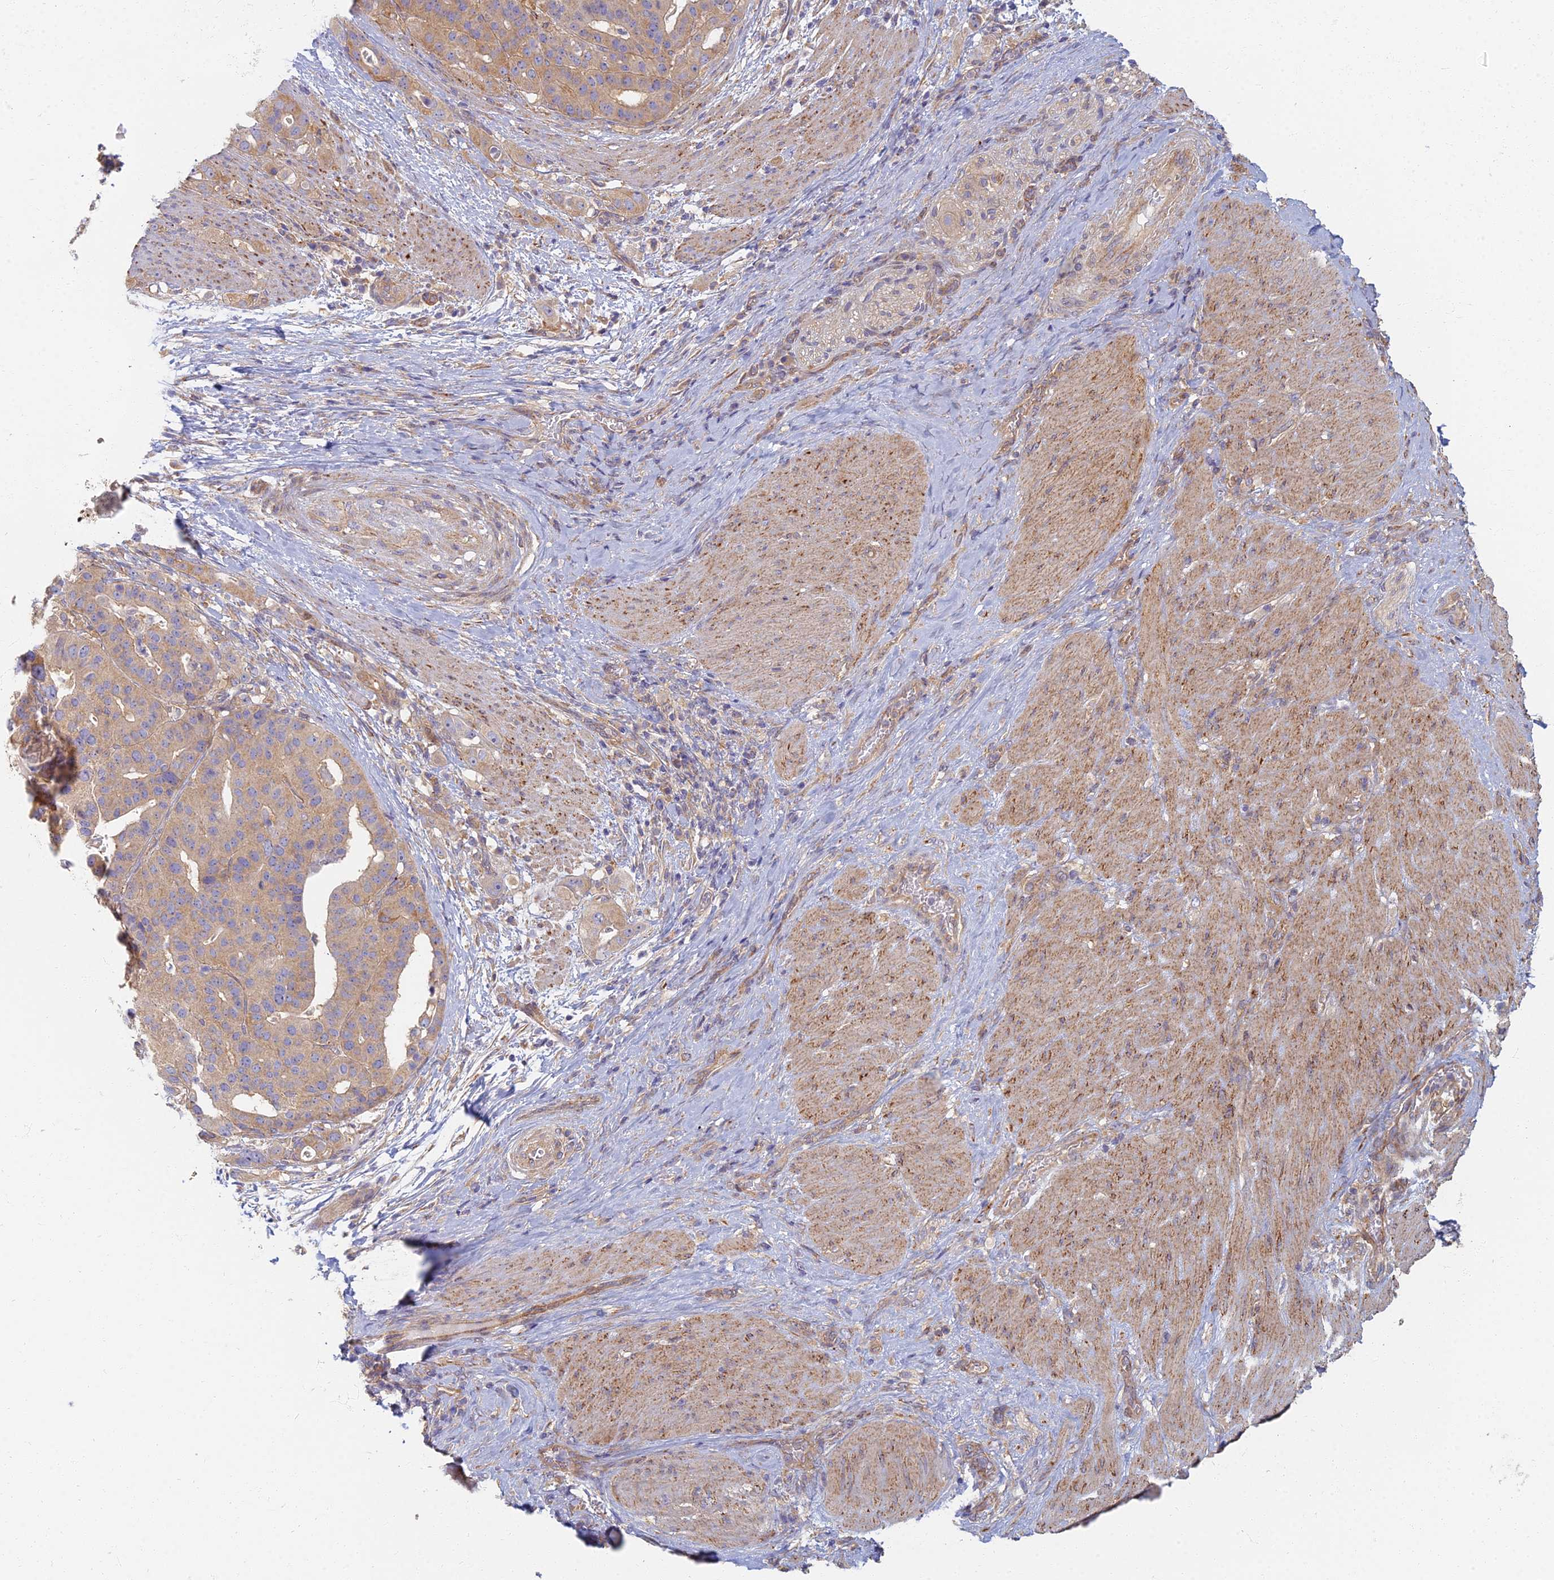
{"staining": {"intensity": "weak", "quantity": ">75%", "location": "cytoplasmic/membranous"}, "tissue": "stomach cancer", "cell_type": "Tumor cells", "image_type": "cancer", "snomed": [{"axis": "morphology", "description": "Adenocarcinoma, NOS"}, {"axis": "topography", "description": "Stomach"}], "caption": "There is low levels of weak cytoplasmic/membranous expression in tumor cells of stomach cancer, as demonstrated by immunohistochemical staining (brown color).", "gene": "RBSN", "patient": {"sex": "male", "age": 48}}